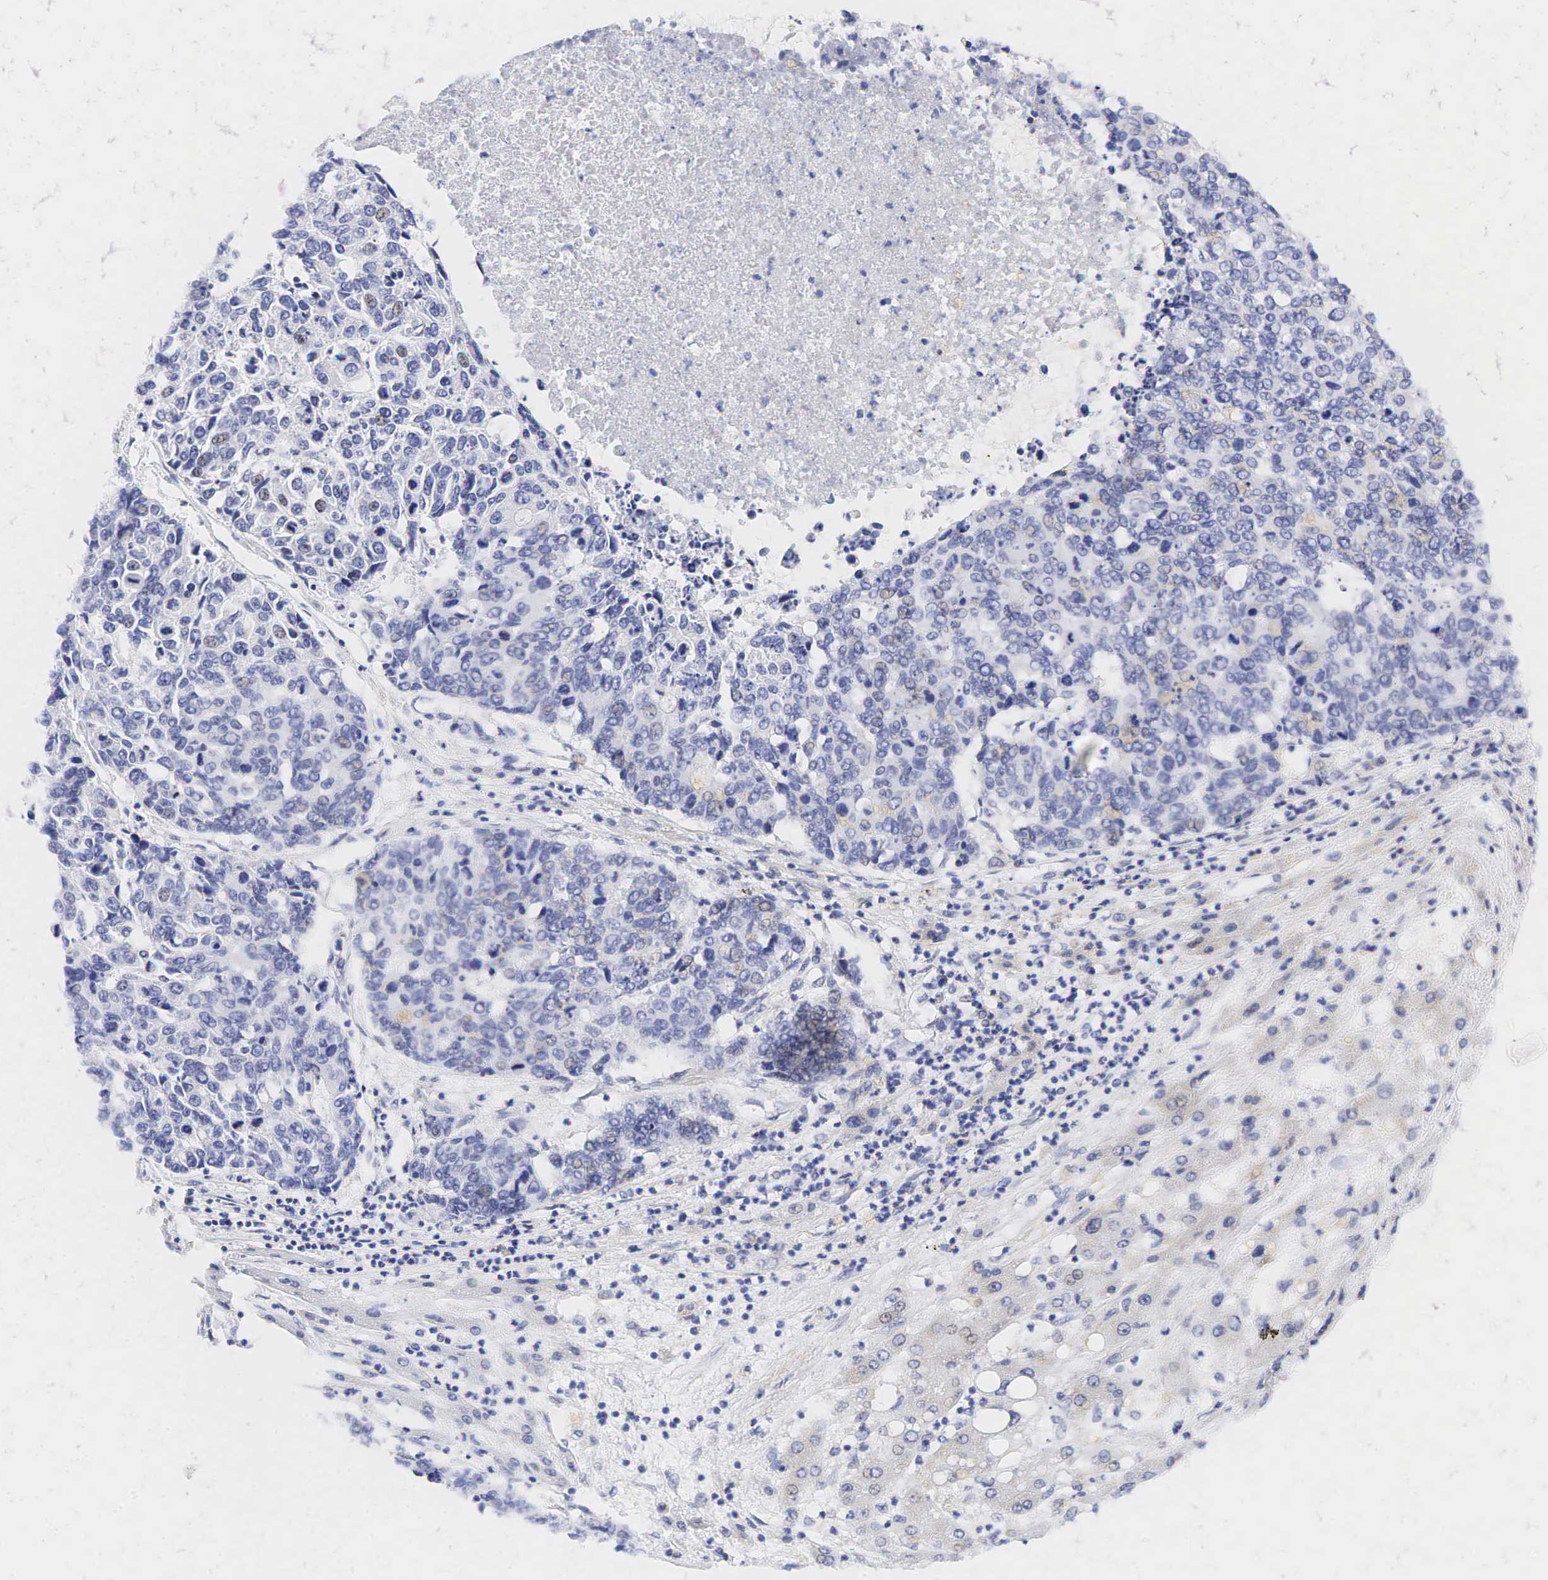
{"staining": {"intensity": "negative", "quantity": "none", "location": "none"}, "tissue": "liver cancer", "cell_type": "Tumor cells", "image_type": "cancer", "snomed": [{"axis": "morphology", "description": "Carcinoma, metastatic, NOS"}, {"axis": "topography", "description": "Liver"}], "caption": "This is a image of immunohistochemistry staining of metastatic carcinoma (liver), which shows no positivity in tumor cells. (DAB (3,3'-diaminobenzidine) IHC visualized using brightfield microscopy, high magnification).", "gene": "CALD1", "patient": {"sex": "male", "age": 49}}